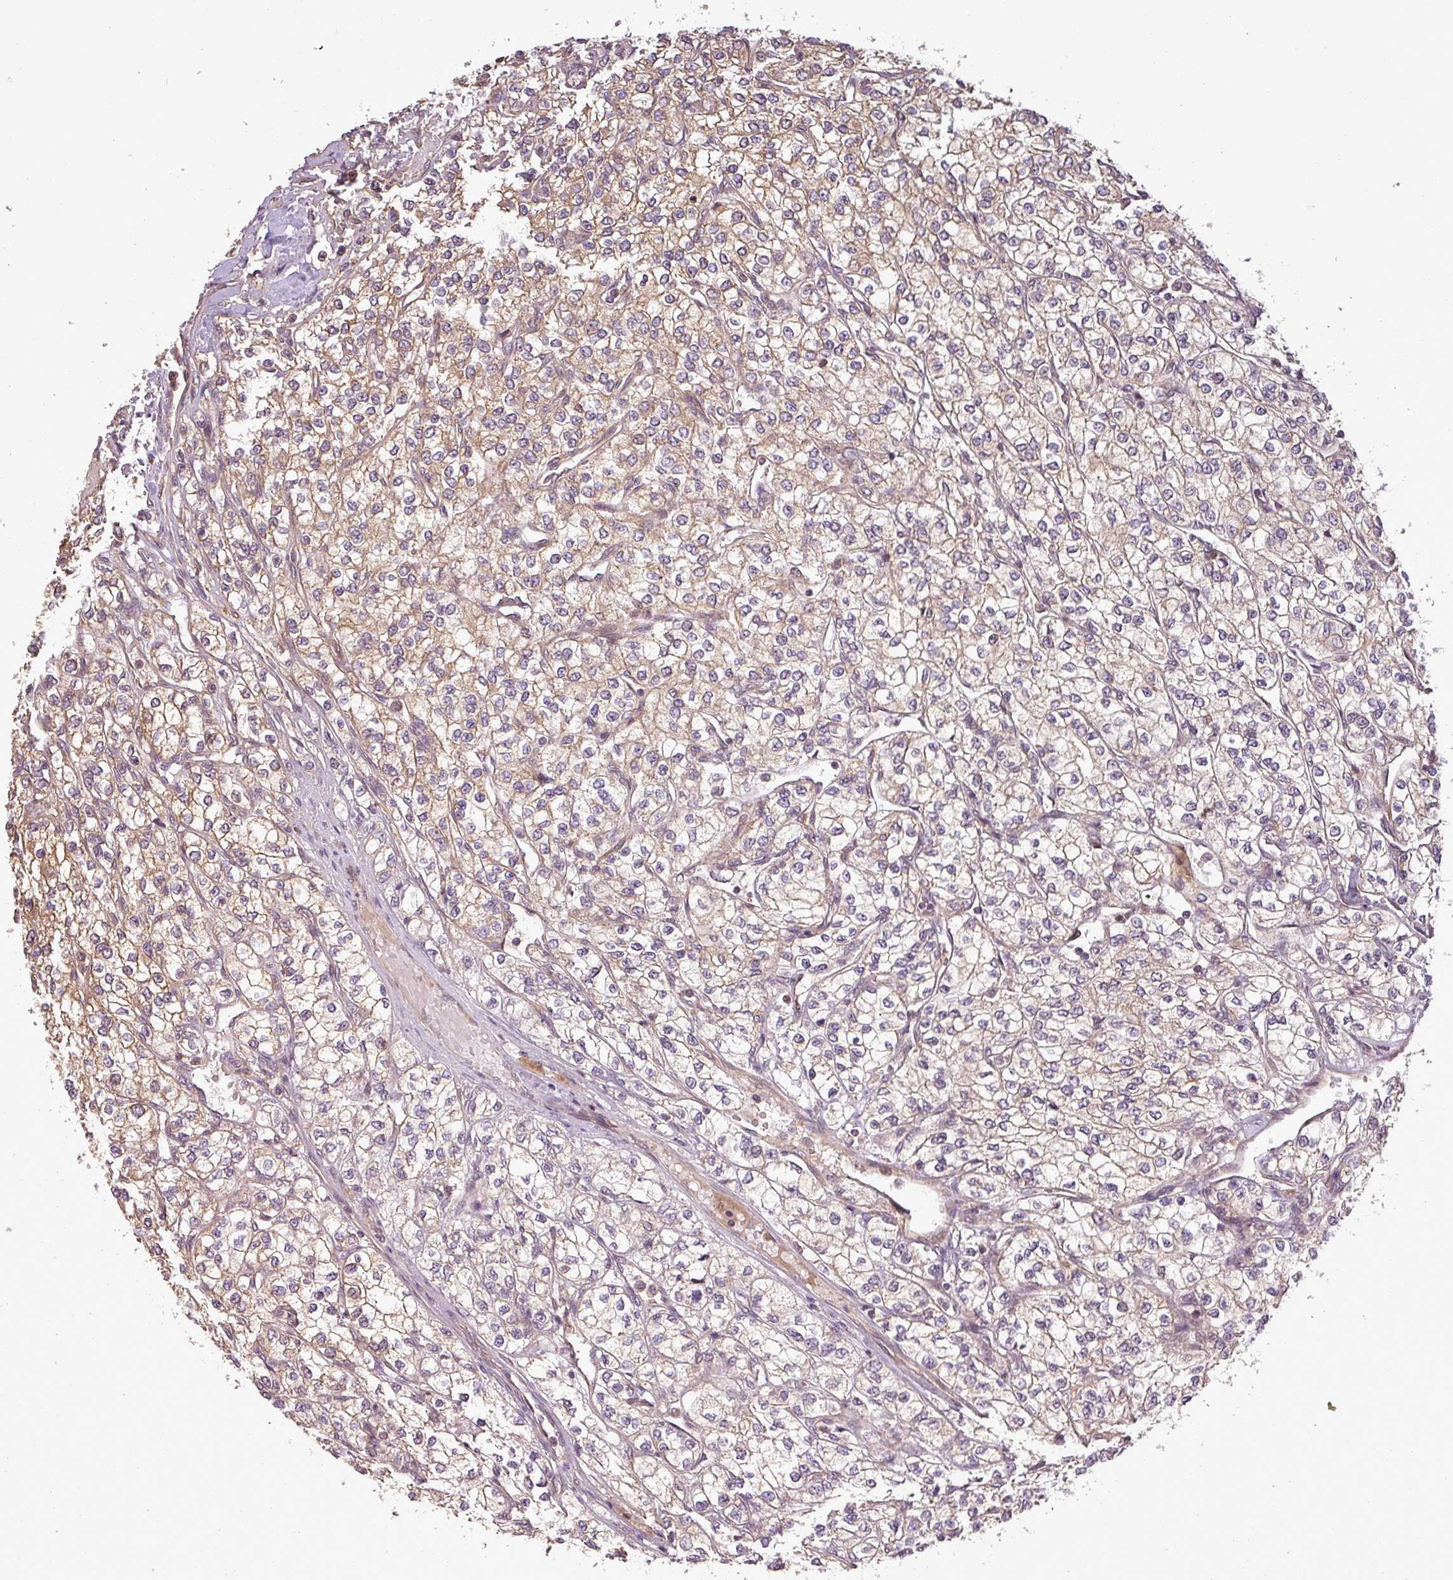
{"staining": {"intensity": "weak", "quantity": "<25%", "location": "cytoplasmic/membranous"}, "tissue": "renal cancer", "cell_type": "Tumor cells", "image_type": "cancer", "snomed": [{"axis": "morphology", "description": "Adenocarcinoma, NOS"}, {"axis": "topography", "description": "Kidney"}], "caption": "Tumor cells are negative for protein expression in human renal cancer (adenocarcinoma).", "gene": "FAIM", "patient": {"sex": "male", "age": 80}}